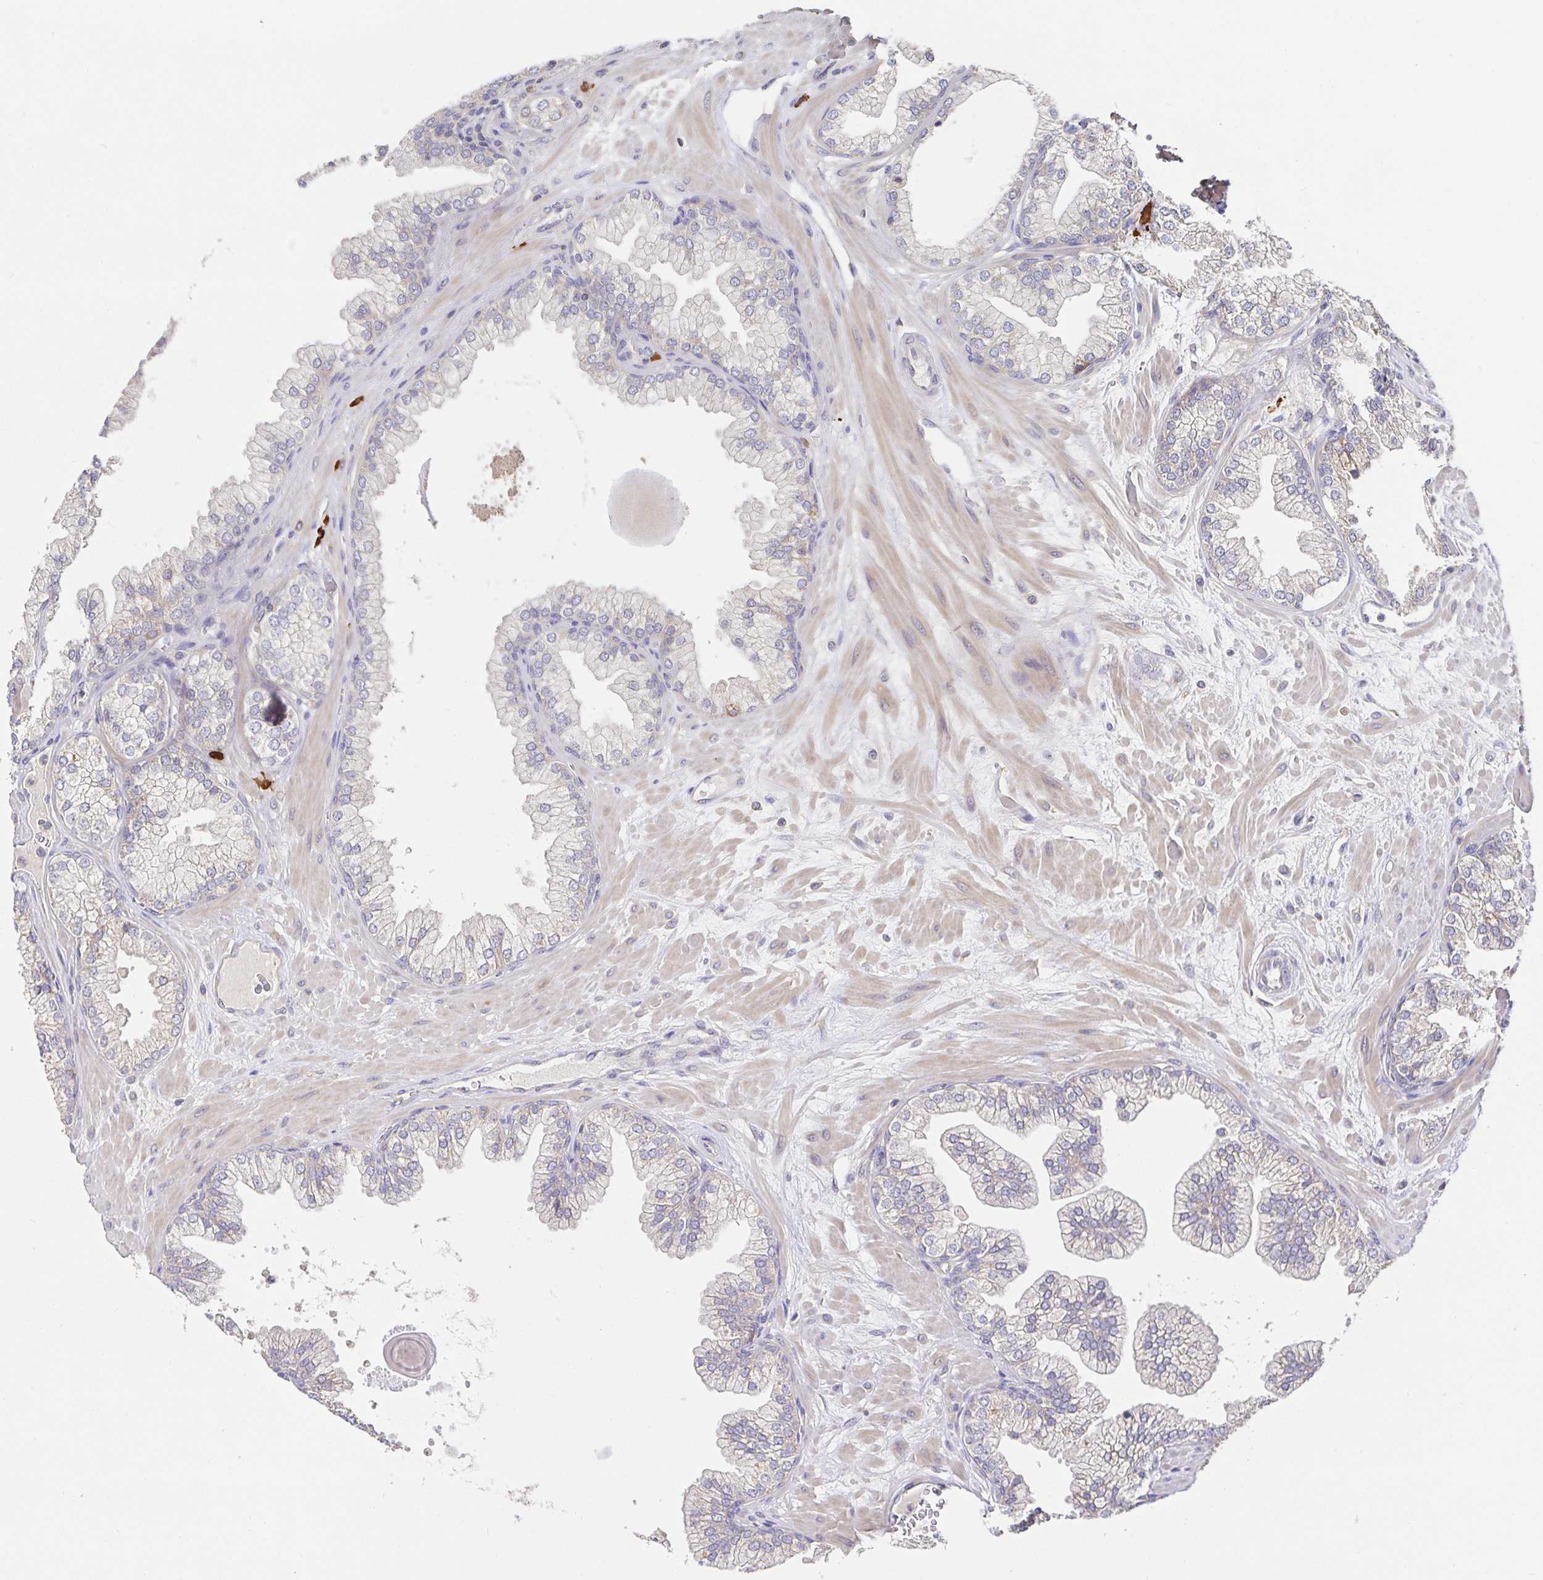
{"staining": {"intensity": "weak", "quantity": "25%-75%", "location": "cytoplasmic/membranous"}, "tissue": "prostate", "cell_type": "Glandular cells", "image_type": "normal", "snomed": [{"axis": "morphology", "description": "Normal tissue, NOS"}, {"axis": "topography", "description": "Prostate"}, {"axis": "topography", "description": "Peripheral nerve tissue"}], "caption": "Immunohistochemical staining of unremarkable human prostate reveals weak cytoplasmic/membranous protein staining in about 25%-75% of glandular cells. (IHC, brightfield microscopy, high magnification).", "gene": "HAGH", "patient": {"sex": "male", "age": 61}}